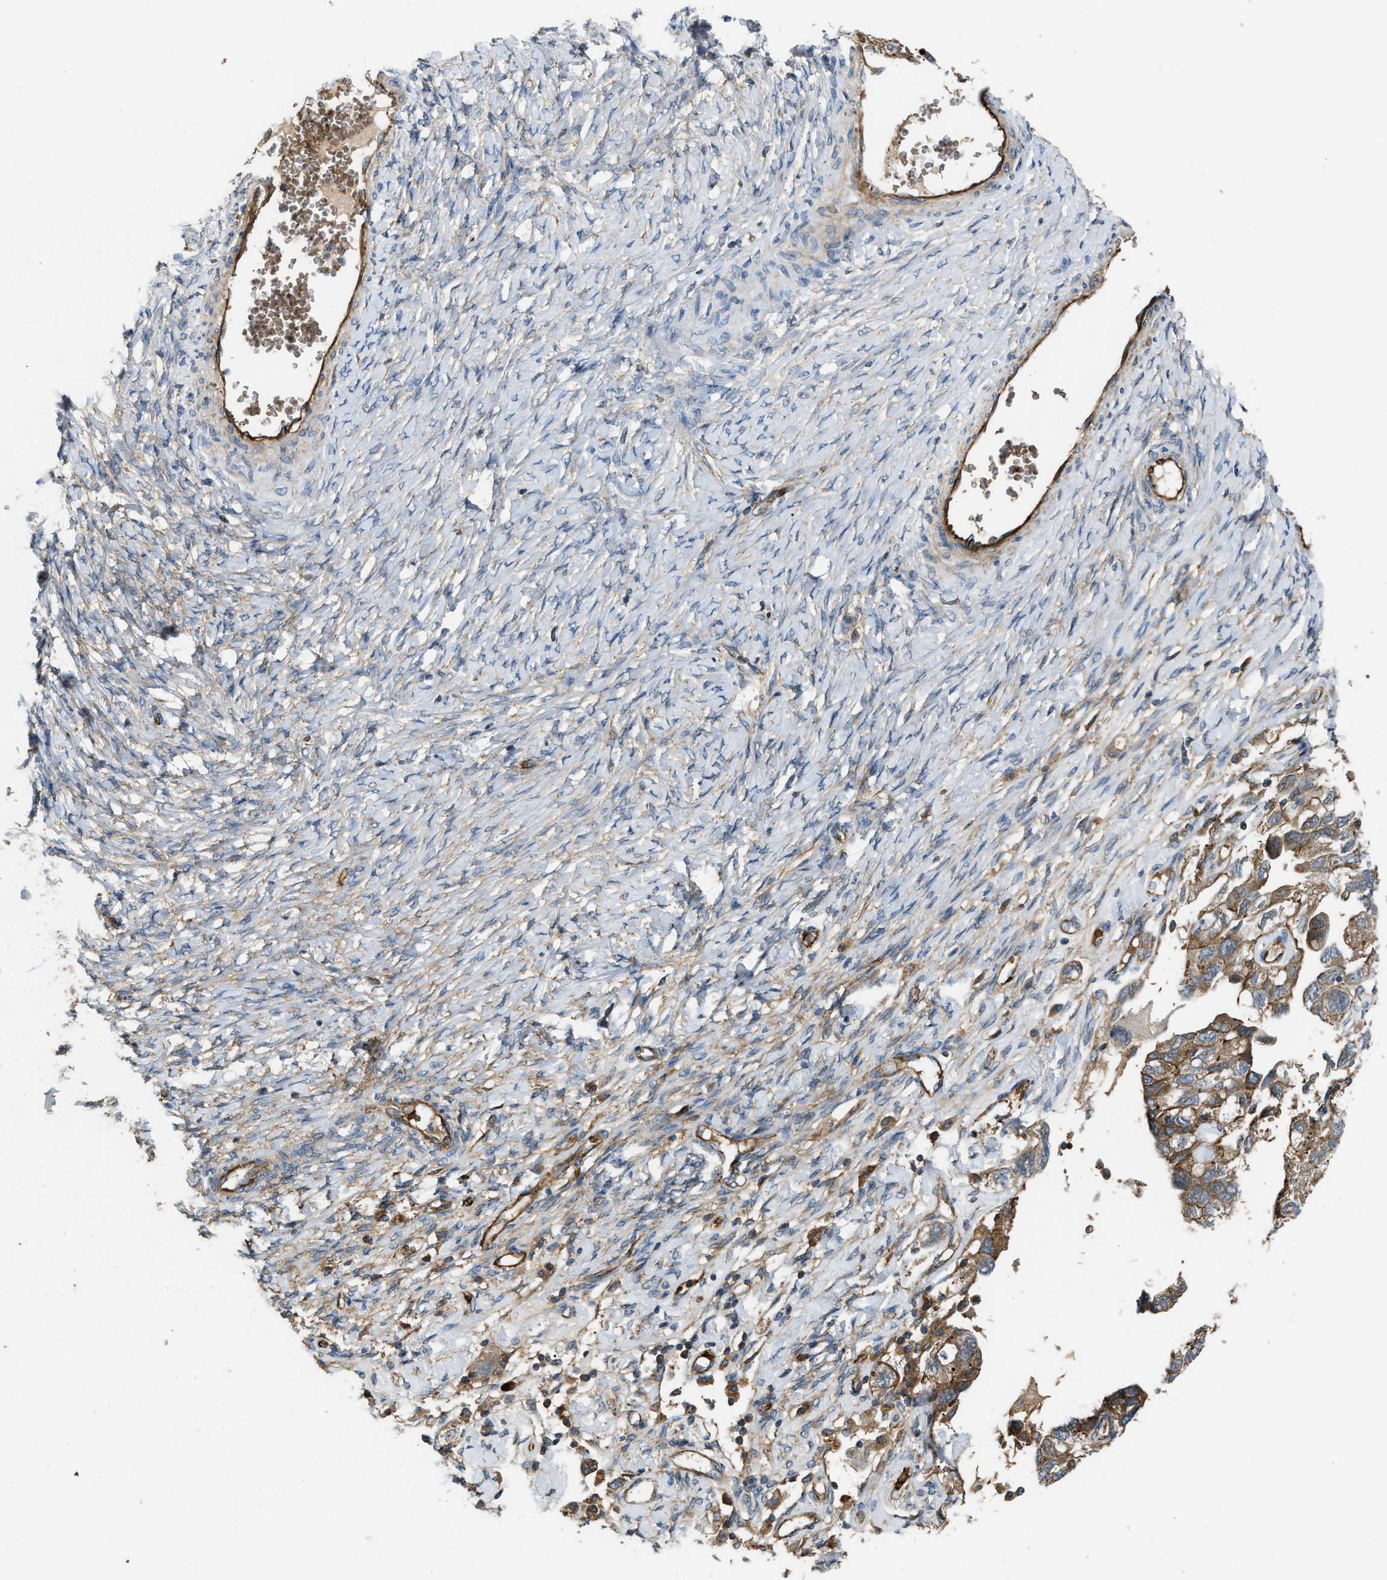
{"staining": {"intensity": "moderate", "quantity": ">75%", "location": "cytoplasmic/membranous"}, "tissue": "ovarian cancer", "cell_type": "Tumor cells", "image_type": "cancer", "snomed": [{"axis": "morphology", "description": "Carcinoma, NOS"}, {"axis": "morphology", "description": "Cystadenocarcinoma, serous, NOS"}, {"axis": "topography", "description": "Ovary"}], "caption": "Ovarian carcinoma stained with a brown dye displays moderate cytoplasmic/membranous positive expression in about >75% of tumor cells.", "gene": "ERC1", "patient": {"sex": "female", "age": 69}}